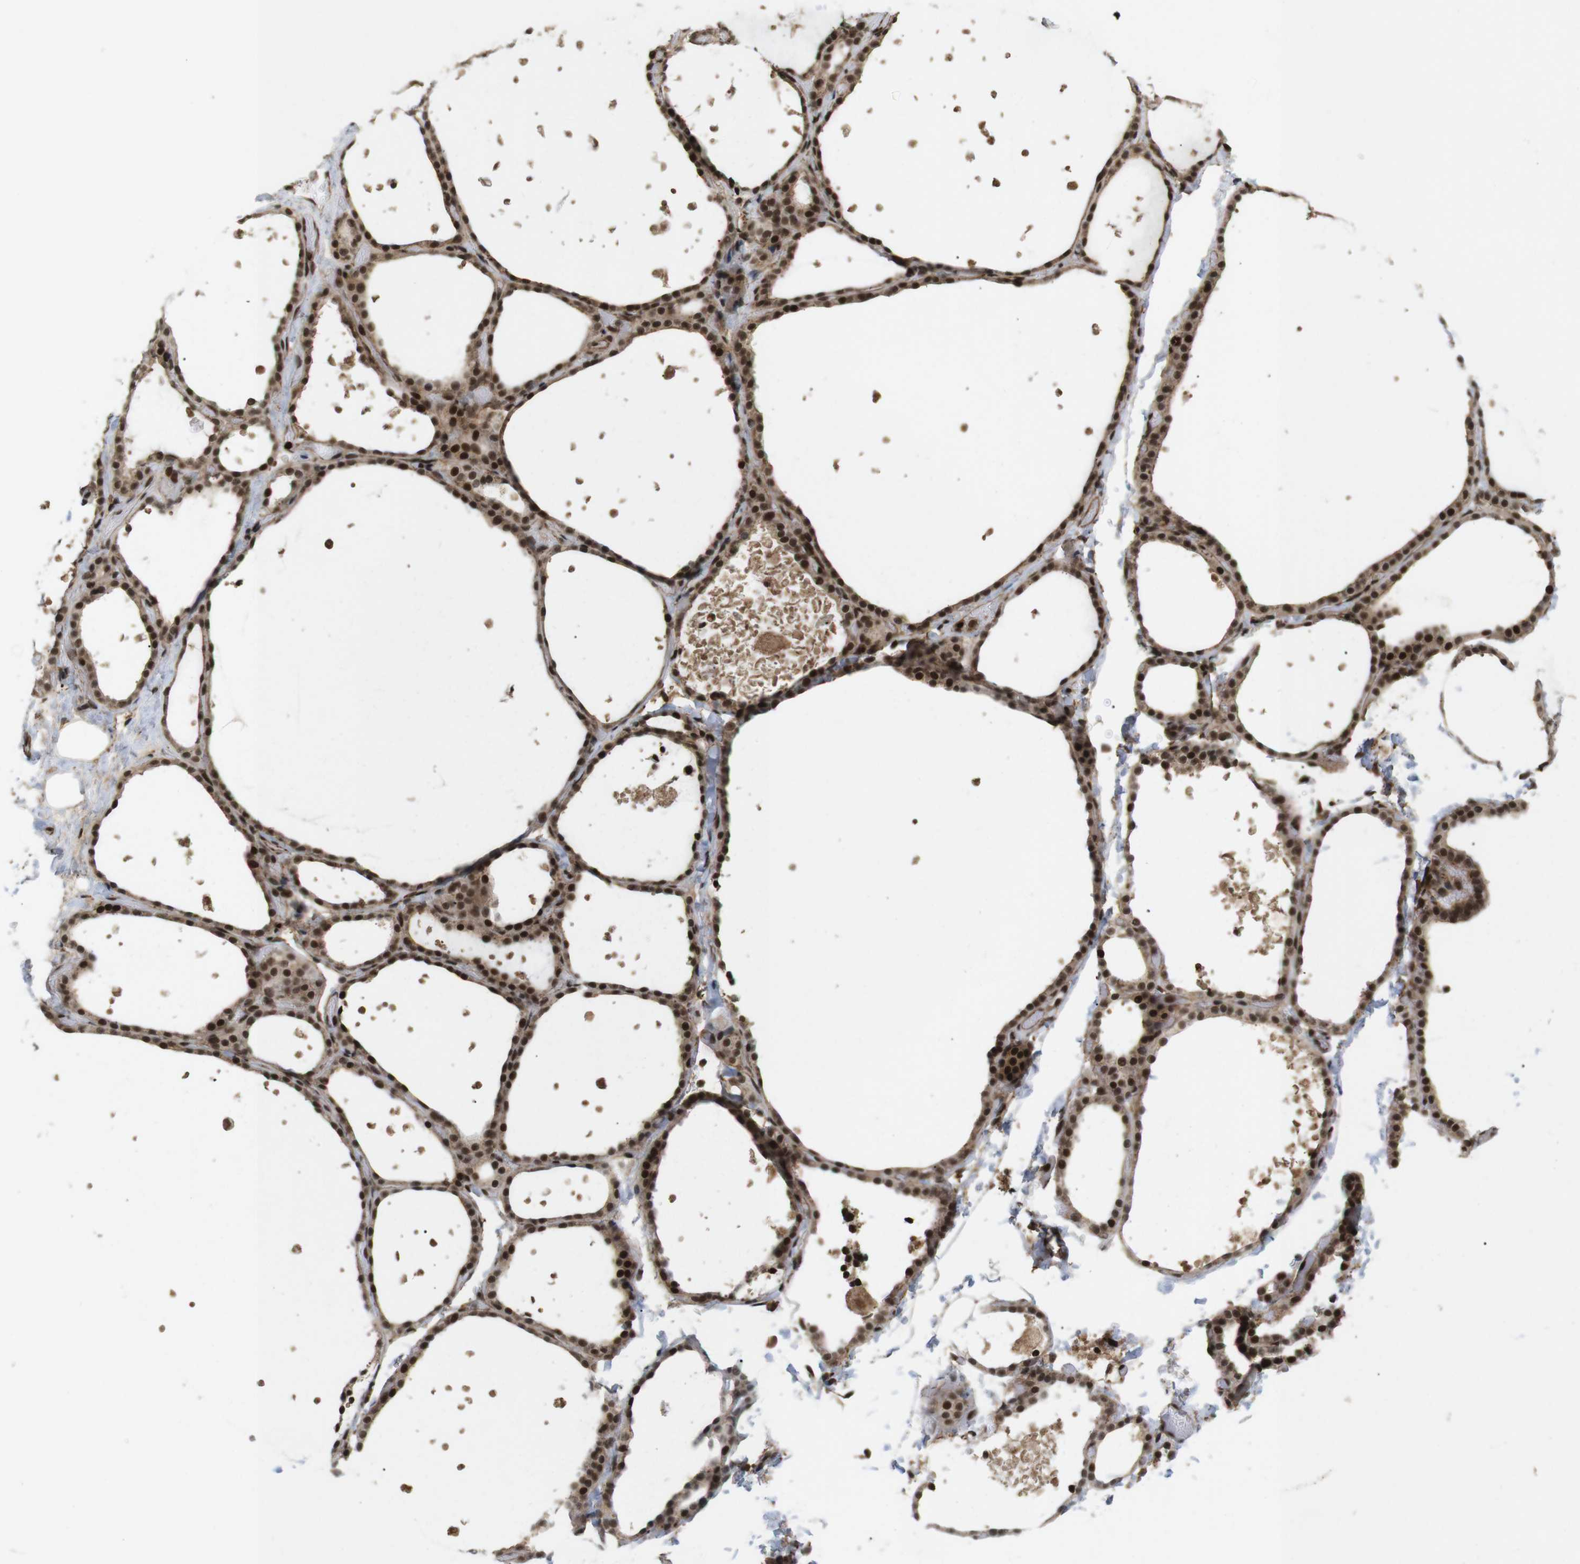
{"staining": {"intensity": "strong", "quantity": ">75%", "location": "cytoplasmic/membranous,nuclear"}, "tissue": "thyroid gland", "cell_type": "Glandular cells", "image_type": "normal", "snomed": [{"axis": "morphology", "description": "Normal tissue, NOS"}, {"axis": "topography", "description": "Thyroid gland"}], "caption": "Benign thyroid gland exhibits strong cytoplasmic/membranous,nuclear staining in about >75% of glandular cells Ihc stains the protein of interest in brown and the nuclei are stained blue..", "gene": "SP2", "patient": {"sex": "female", "age": 44}}